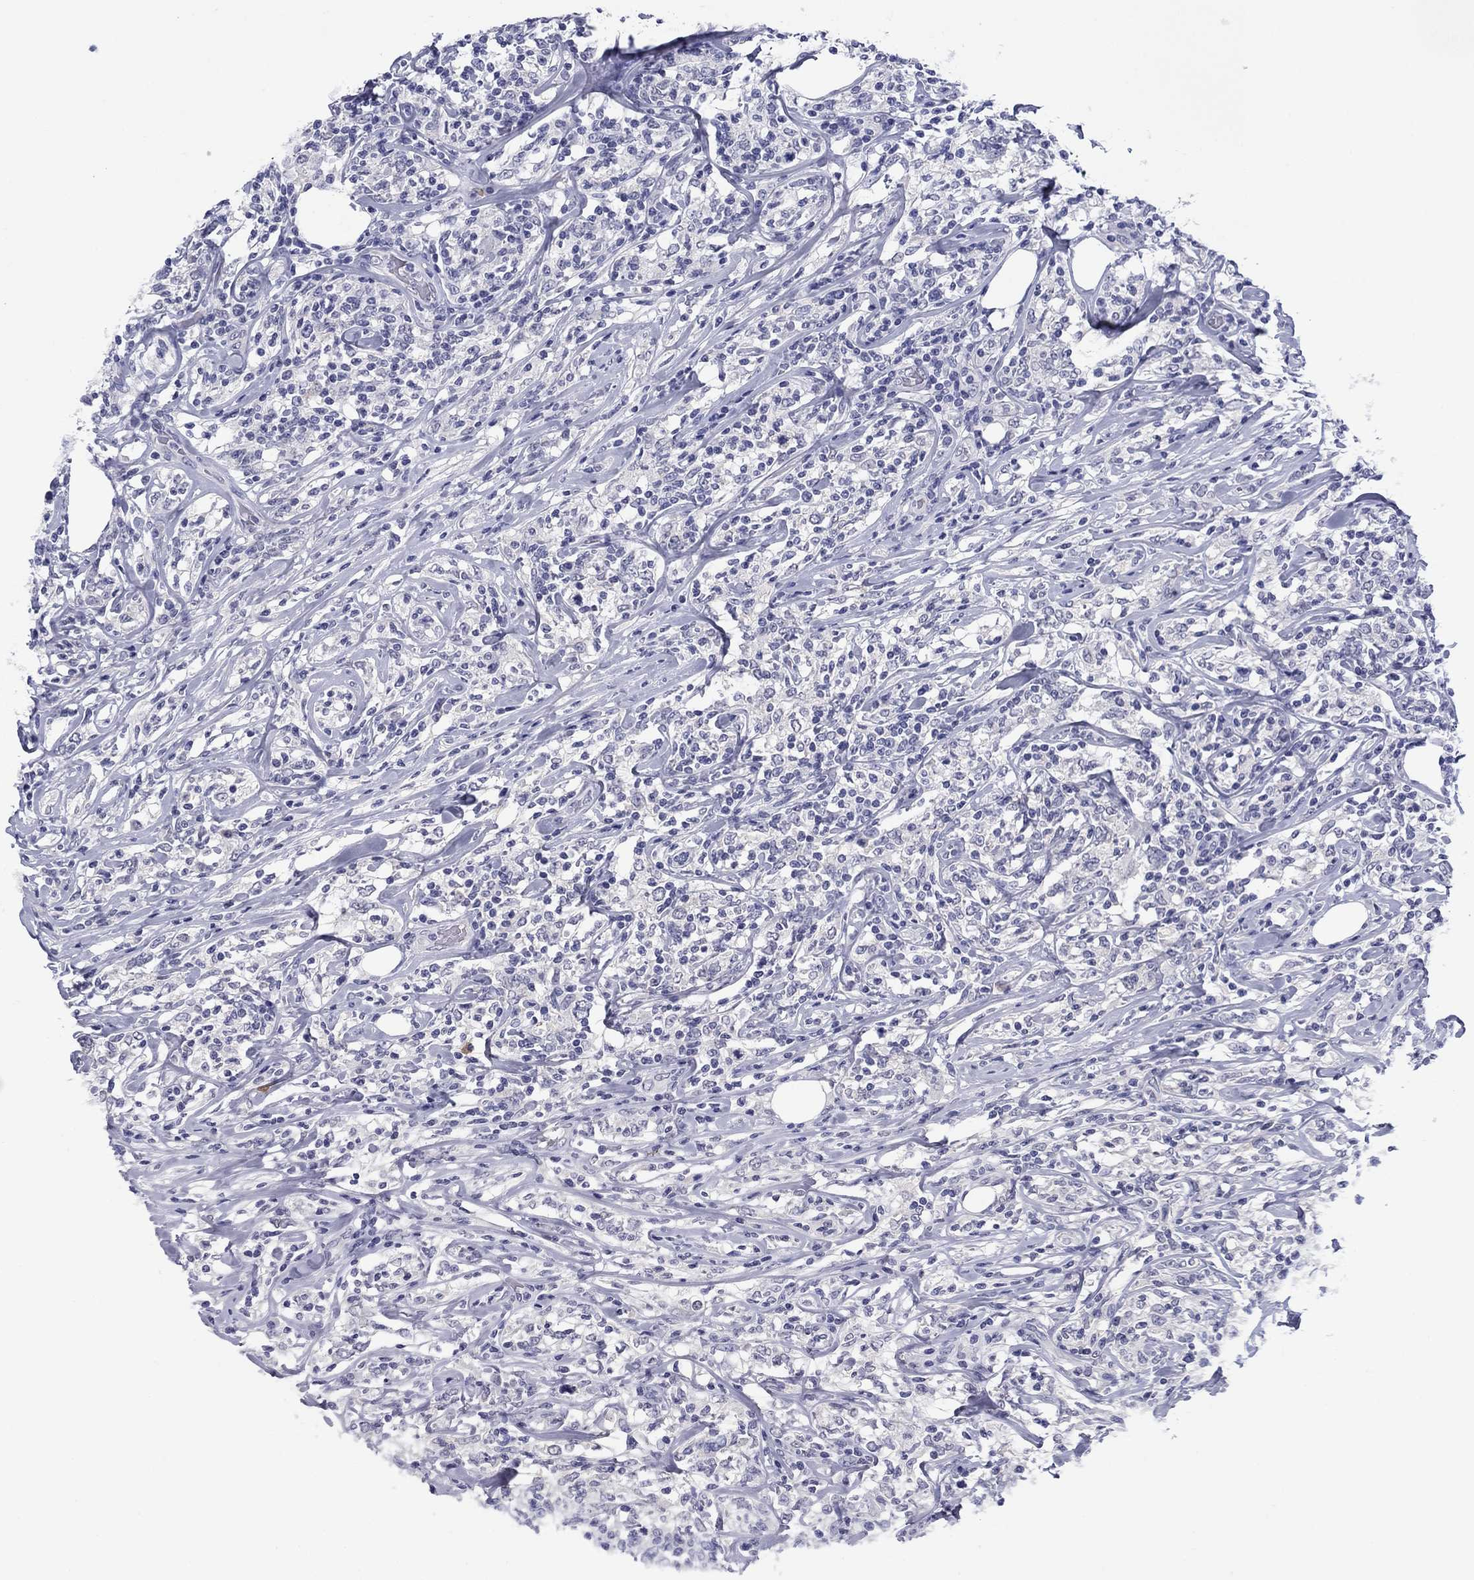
{"staining": {"intensity": "negative", "quantity": "none", "location": "none"}, "tissue": "lymphoma", "cell_type": "Tumor cells", "image_type": "cancer", "snomed": [{"axis": "morphology", "description": "Malignant lymphoma, non-Hodgkin's type, High grade"}, {"axis": "topography", "description": "Lymph node"}], "caption": "Micrograph shows no protein expression in tumor cells of lymphoma tissue. The staining is performed using DAB brown chromogen with nuclei counter-stained in using hematoxylin.", "gene": "HAO1", "patient": {"sex": "female", "age": 84}}